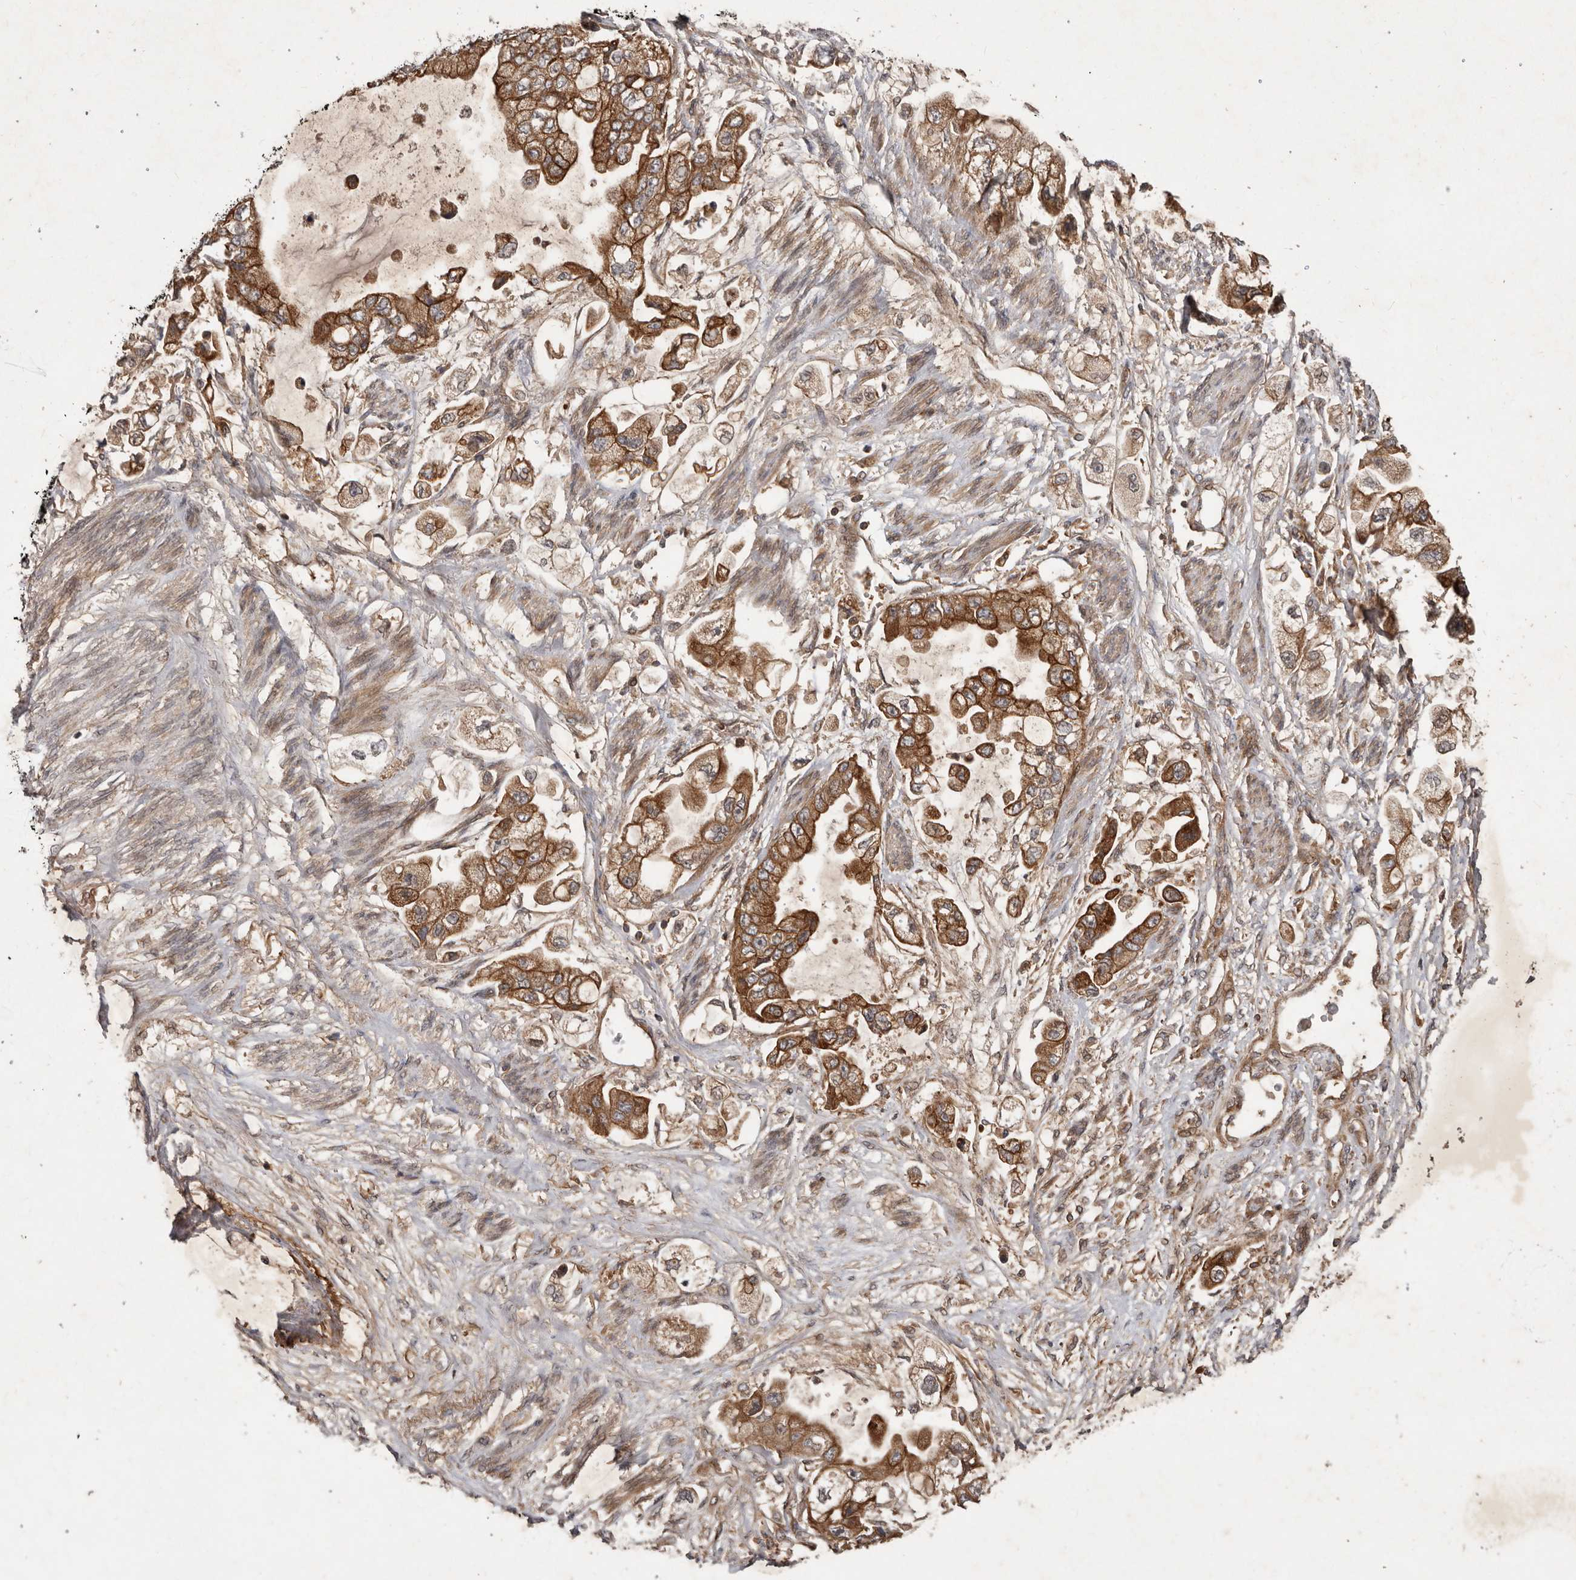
{"staining": {"intensity": "moderate", "quantity": ">75%", "location": "cytoplasmic/membranous"}, "tissue": "stomach cancer", "cell_type": "Tumor cells", "image_type": "cancer", "snomed": [{"axis": "morphology", "description": "Adenocarcinoma, NOS"}, {"axis": "topography", "description": "Stomach"}], "caption": "Immunohistochemistry (IHC) (DAB) staining of stomach cancer displays moderate cytoplasmic/membranous protein staining in approximately >75% of tumor cells. (DAB (3,3'-diaminobenzidine) = brown stain, brightfield microscopy at high magnification).", "gene": "STK36", "patient": {"sex": "male", "age": 62}}